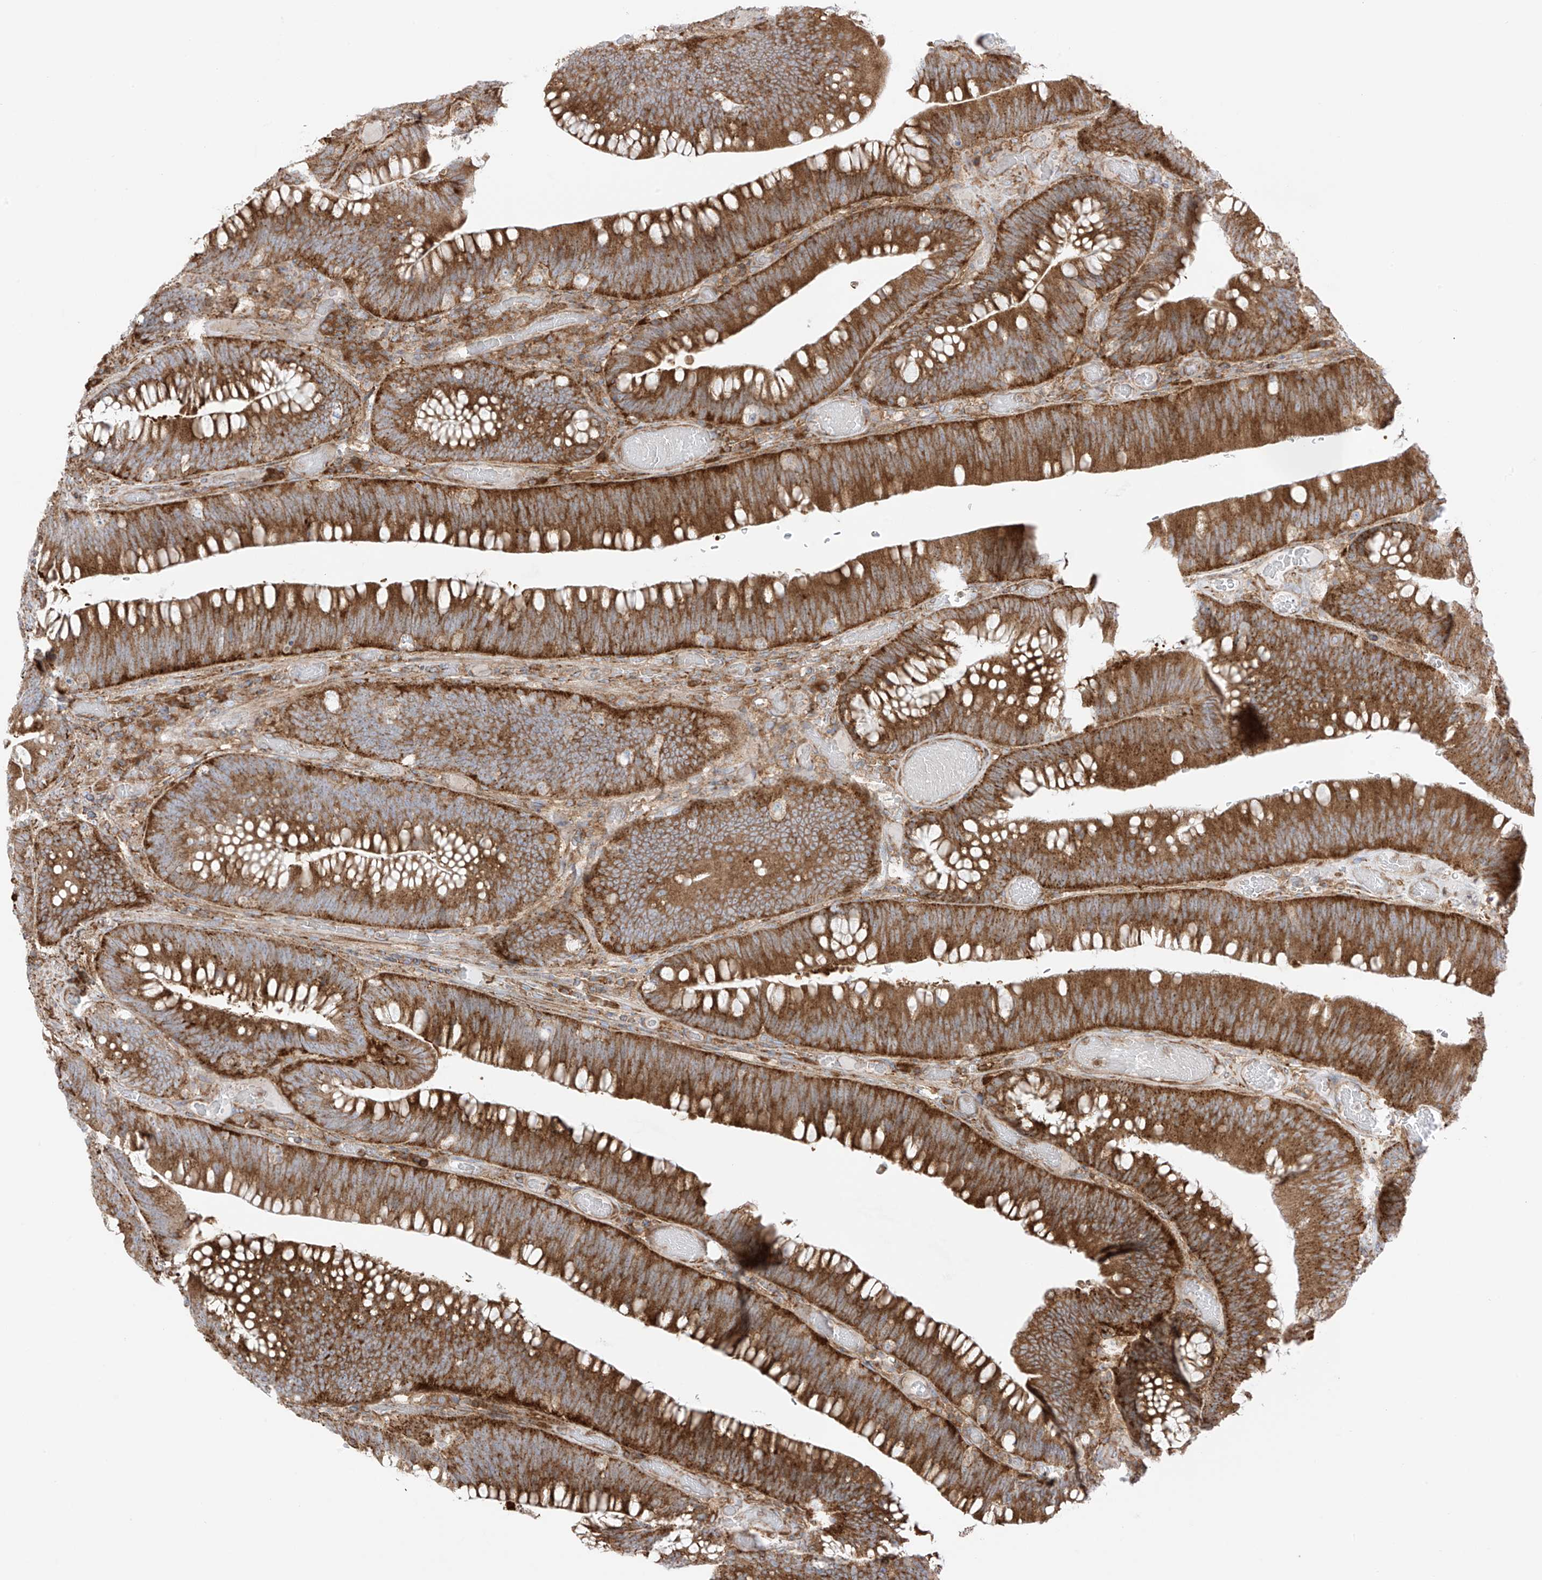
{"staining": {"intensity": "strong", "quantity": ">75%", "location": "cytoplasmic/membranous"}, "tissue": "colorectal cancer", "cell_type": "Tumor cells", "image_type": "cancer", "snomed": [{"axis": "morphology", "description": "Normal tissue, NOS"}, {"axis": "topography", "description": "Colon"}], "caption": "Human colorectal cancer stained with a protein marker displays strong staining in tumor cells.", "gene": "XKR3", "patient": {"sex": "female", "age": 82}}